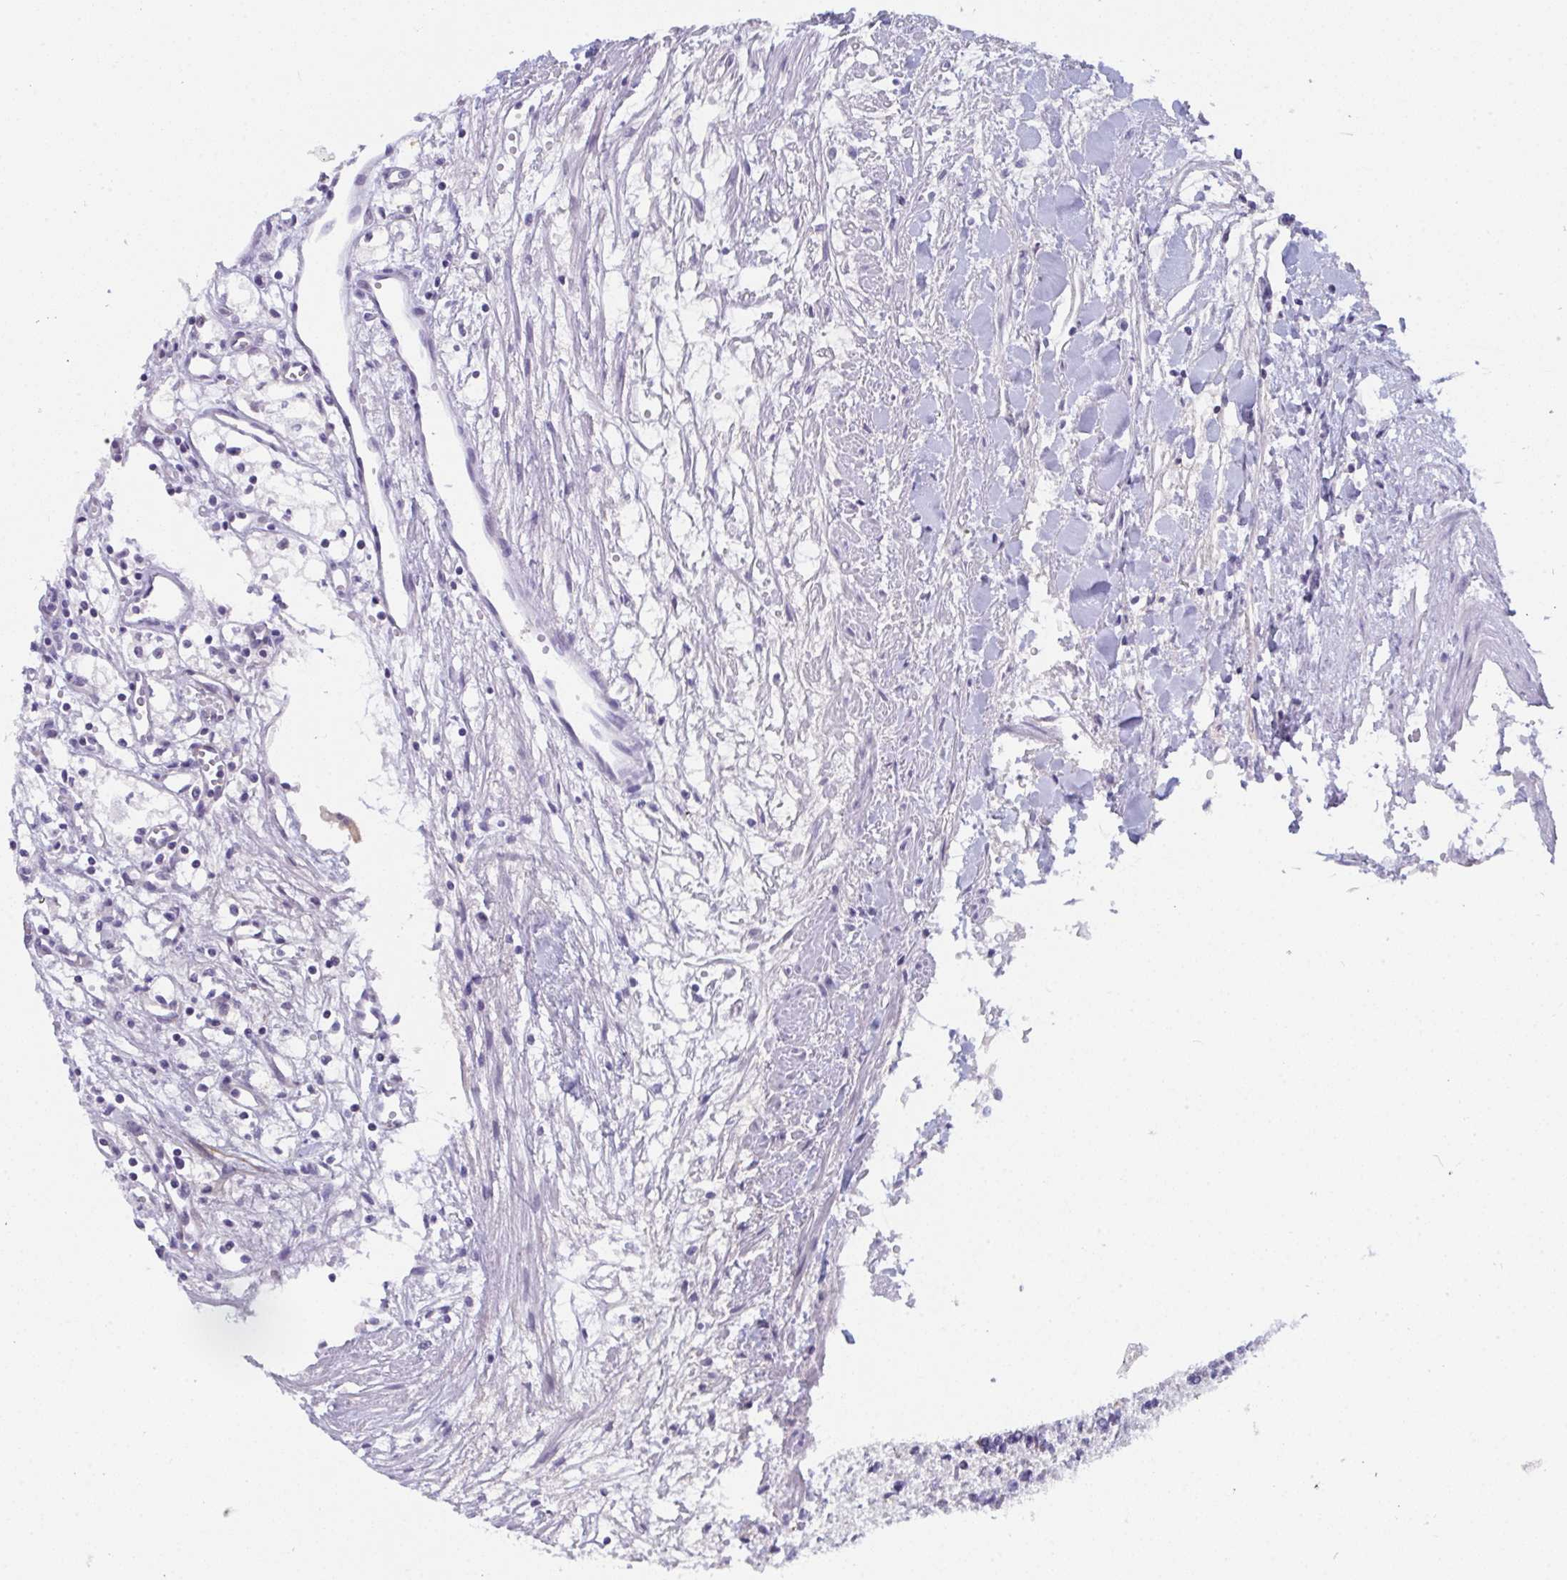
{"staining": {"intensity": "negative", "quantity": "none", "location": "none"}, "tissue": "renal cancer", "cell_type": "Tumor cells", "image_type": "cancer", "snomed": [{"axis": "morphology", "description": "Adenocarcinoma, NOS"}, {"axis": "topography", "description": "Kidney"}], "caption": "A high-resolution photomicrograph shows immunohistochemistry (IHC) staining of renal cancer (adenocarcinoma), which shows no significant staining in tumor cells.", "gene": "CDK13", "patient": {"sex": "male", "age": 59}}